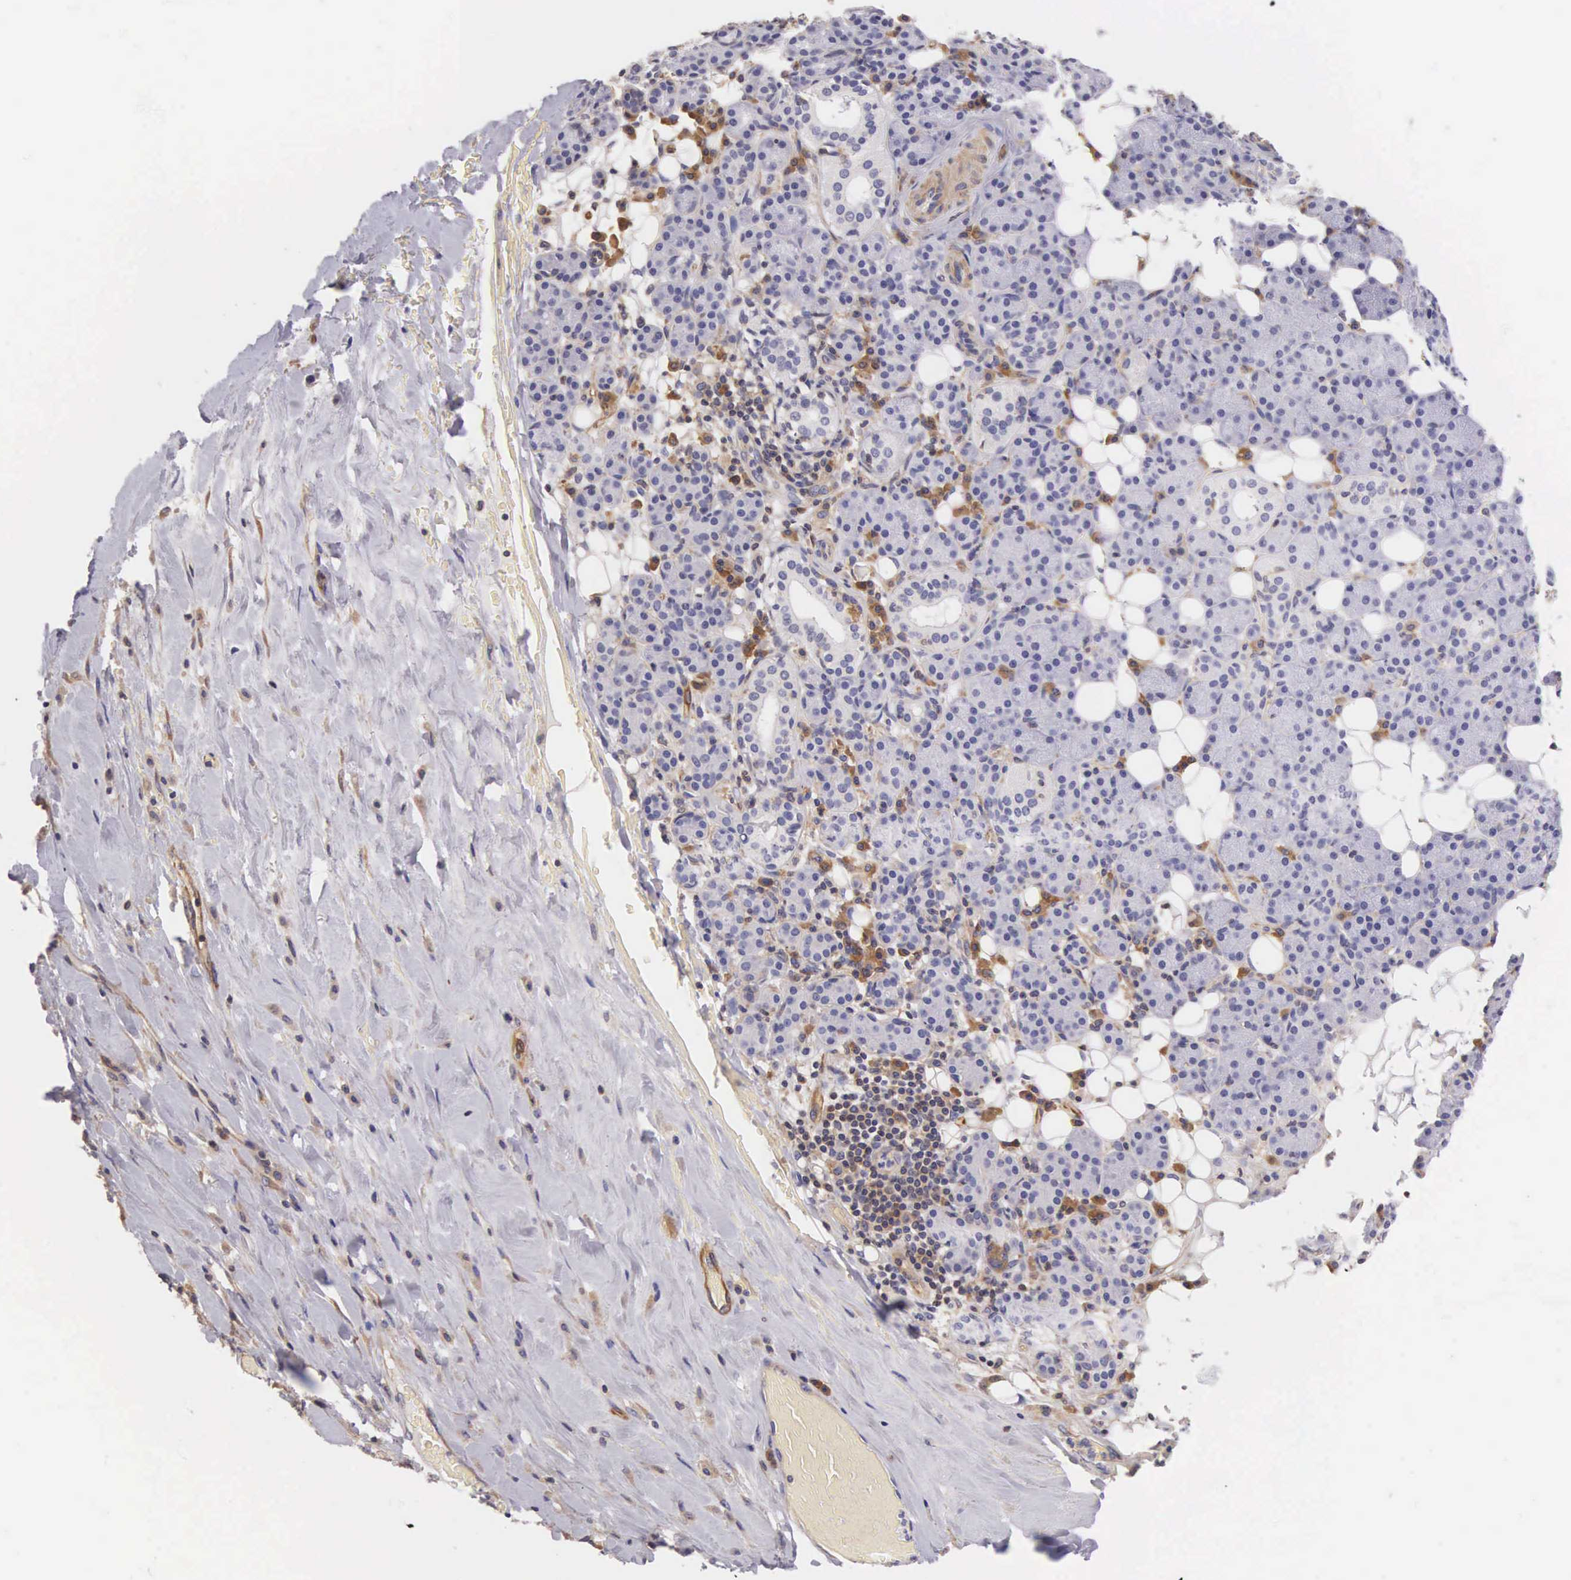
{"staining": {"intensity": "moderate", "quantity": ">75%", "location": "cytoplasmic/membranous"}, "tissue": "skin cancer", "cell_type": "Tumor cells", "image_type": "cancer", "snomed": [{"axis": "morphology", "description": "Squamous cell carcinoma, NOS"}, {"axis": "topography", "description": "Skin"}], "caption": "IHC staining of squamous cell carcinoma (skin), which shows medium levels of moderate cytoplasmic/membranous expression in approximately >75% of tumor cells indicating moderate cytoplasmic/membranous protein staining. The staining was performed using DAB (brown) for protein detection and nuclei were counterstained in hematoxylin (blue).", "gene": "OSBPL3", "patient": {"sex": "male", "age": 84}}